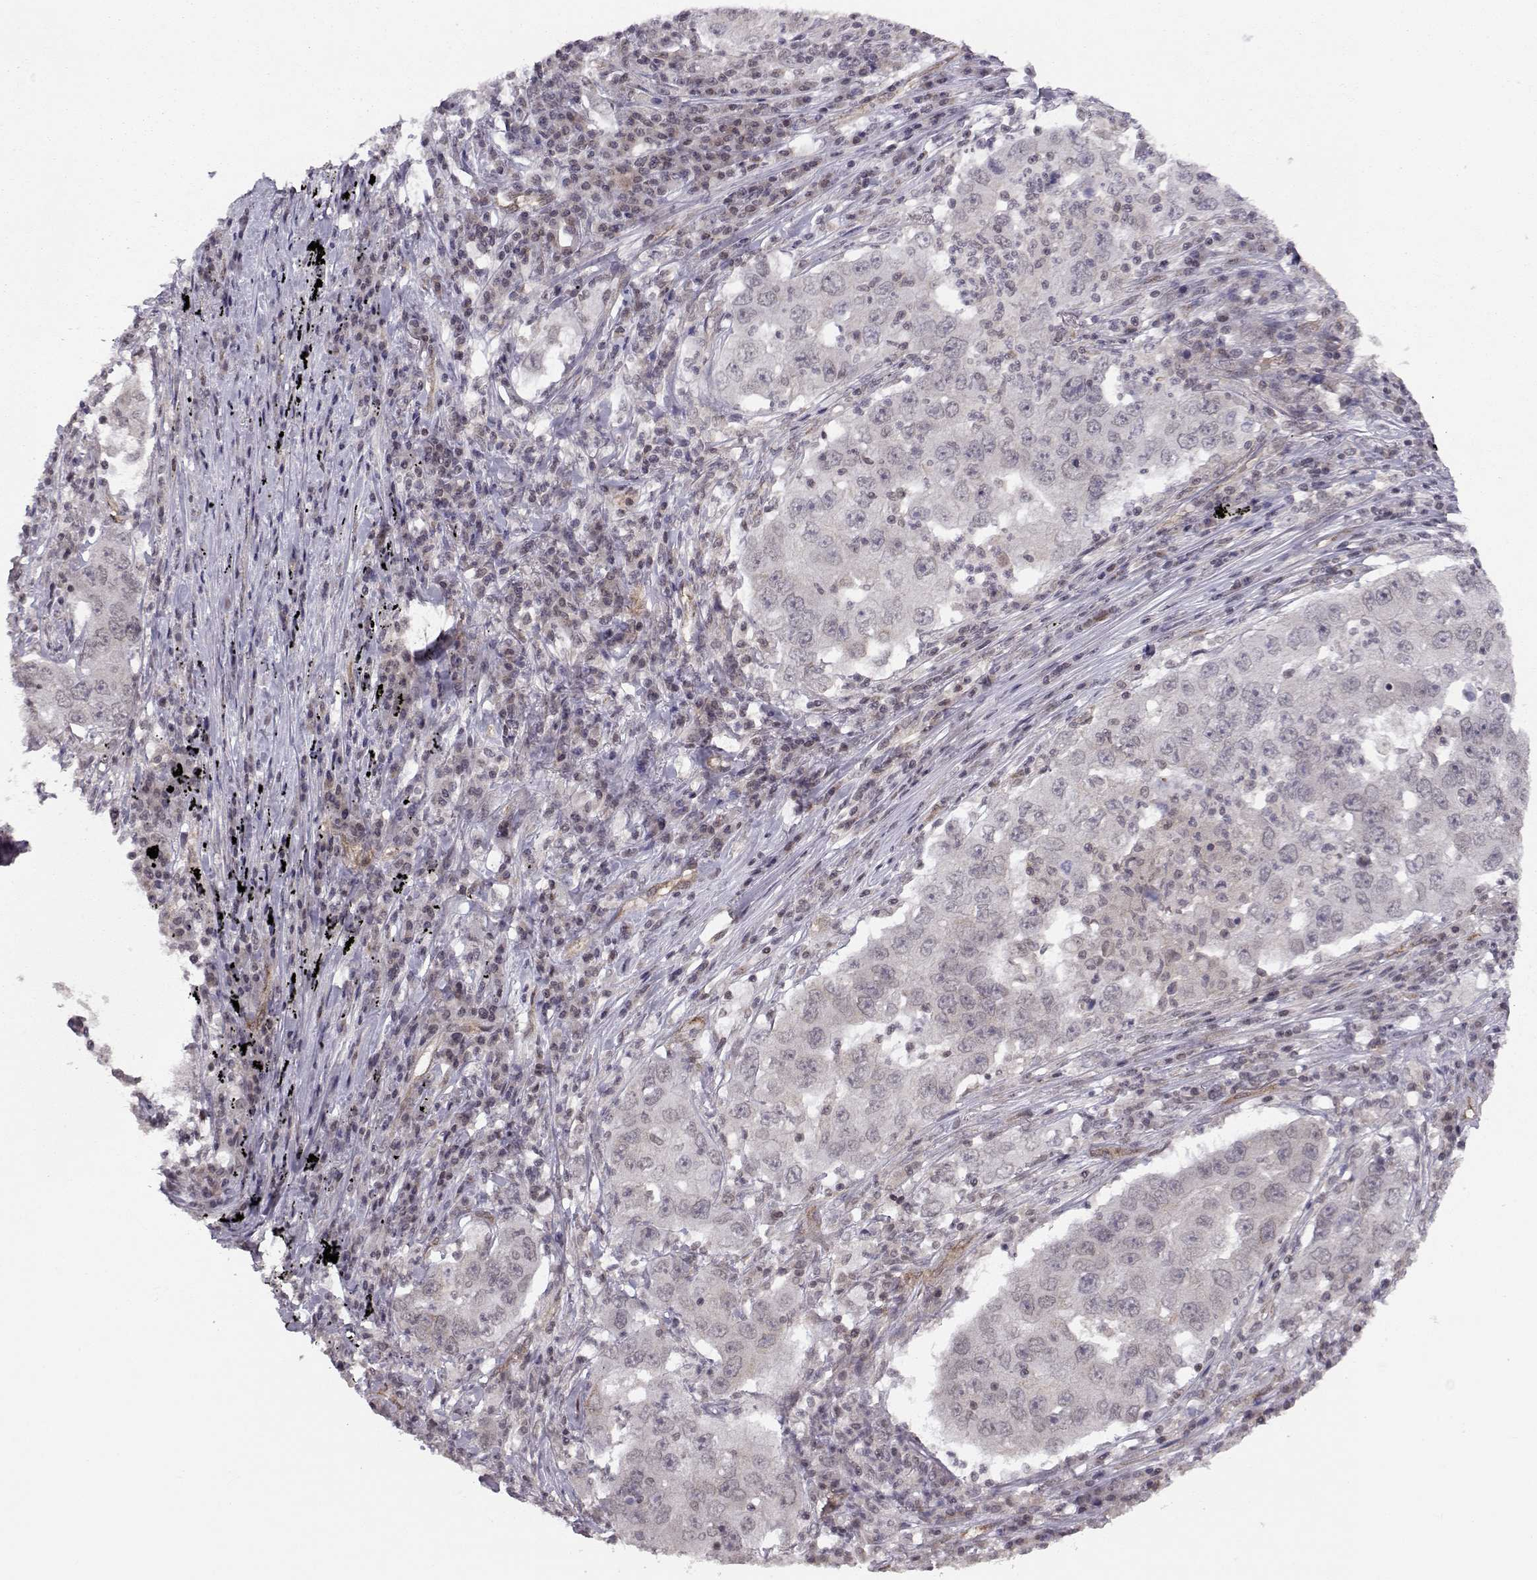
{"staining": {"intensity": "negative", "quantity": "none", "location": "none"}, "tissue": "lung cancer", "cell_type": "Tumor cells", "image_type": "cancer", "snomed": [{"axis": "morphology", "description": "Adenocarcinoma, NOS"}, {"axis": "topography", "description": "Lung"}], "caption": "Lung adenocarcinoma was stained to show a protein in brown. There is no significant expression in tumor cells.", "gene": "KIF13B", "patient": {"sex": "male", "age": 73}}